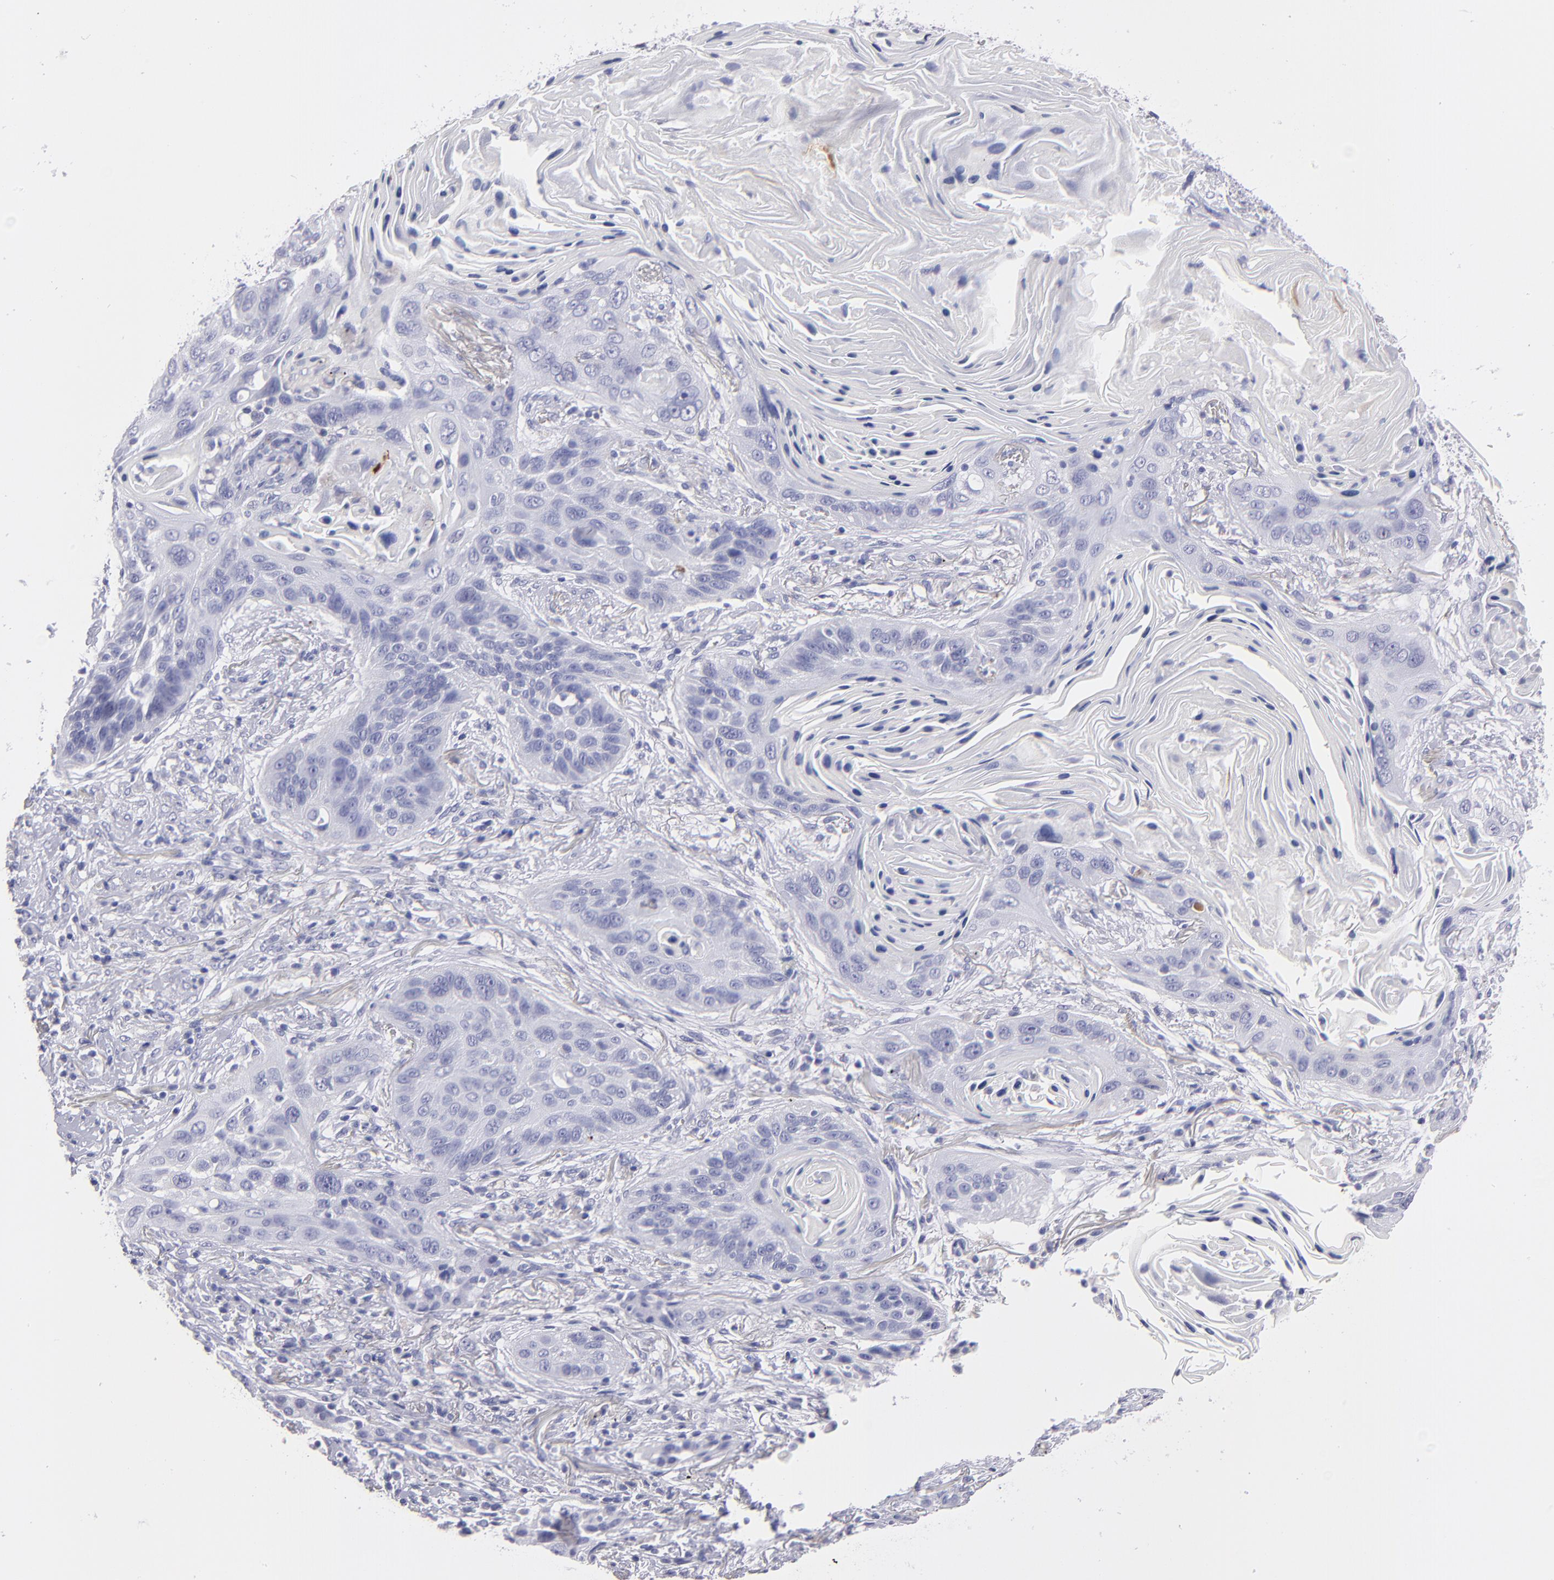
{"staining": {"intensity": "negative", "quantity": "none", "location": "none"}, "tissue": "lung cancer", "cell_type": "Tumor cells", "image_type": "cancer", "snomed": [{"axis": "morphology", "description": "Squamous cell carcinoma, NOS"}, {"axis": "topography", "description": "Lung"}], "caption": "Tumor cells are negative for protein expression in human squamous cell carcinoma (lung).", "gene": "MB", "patient": {"sex": "female", "age": 67}}